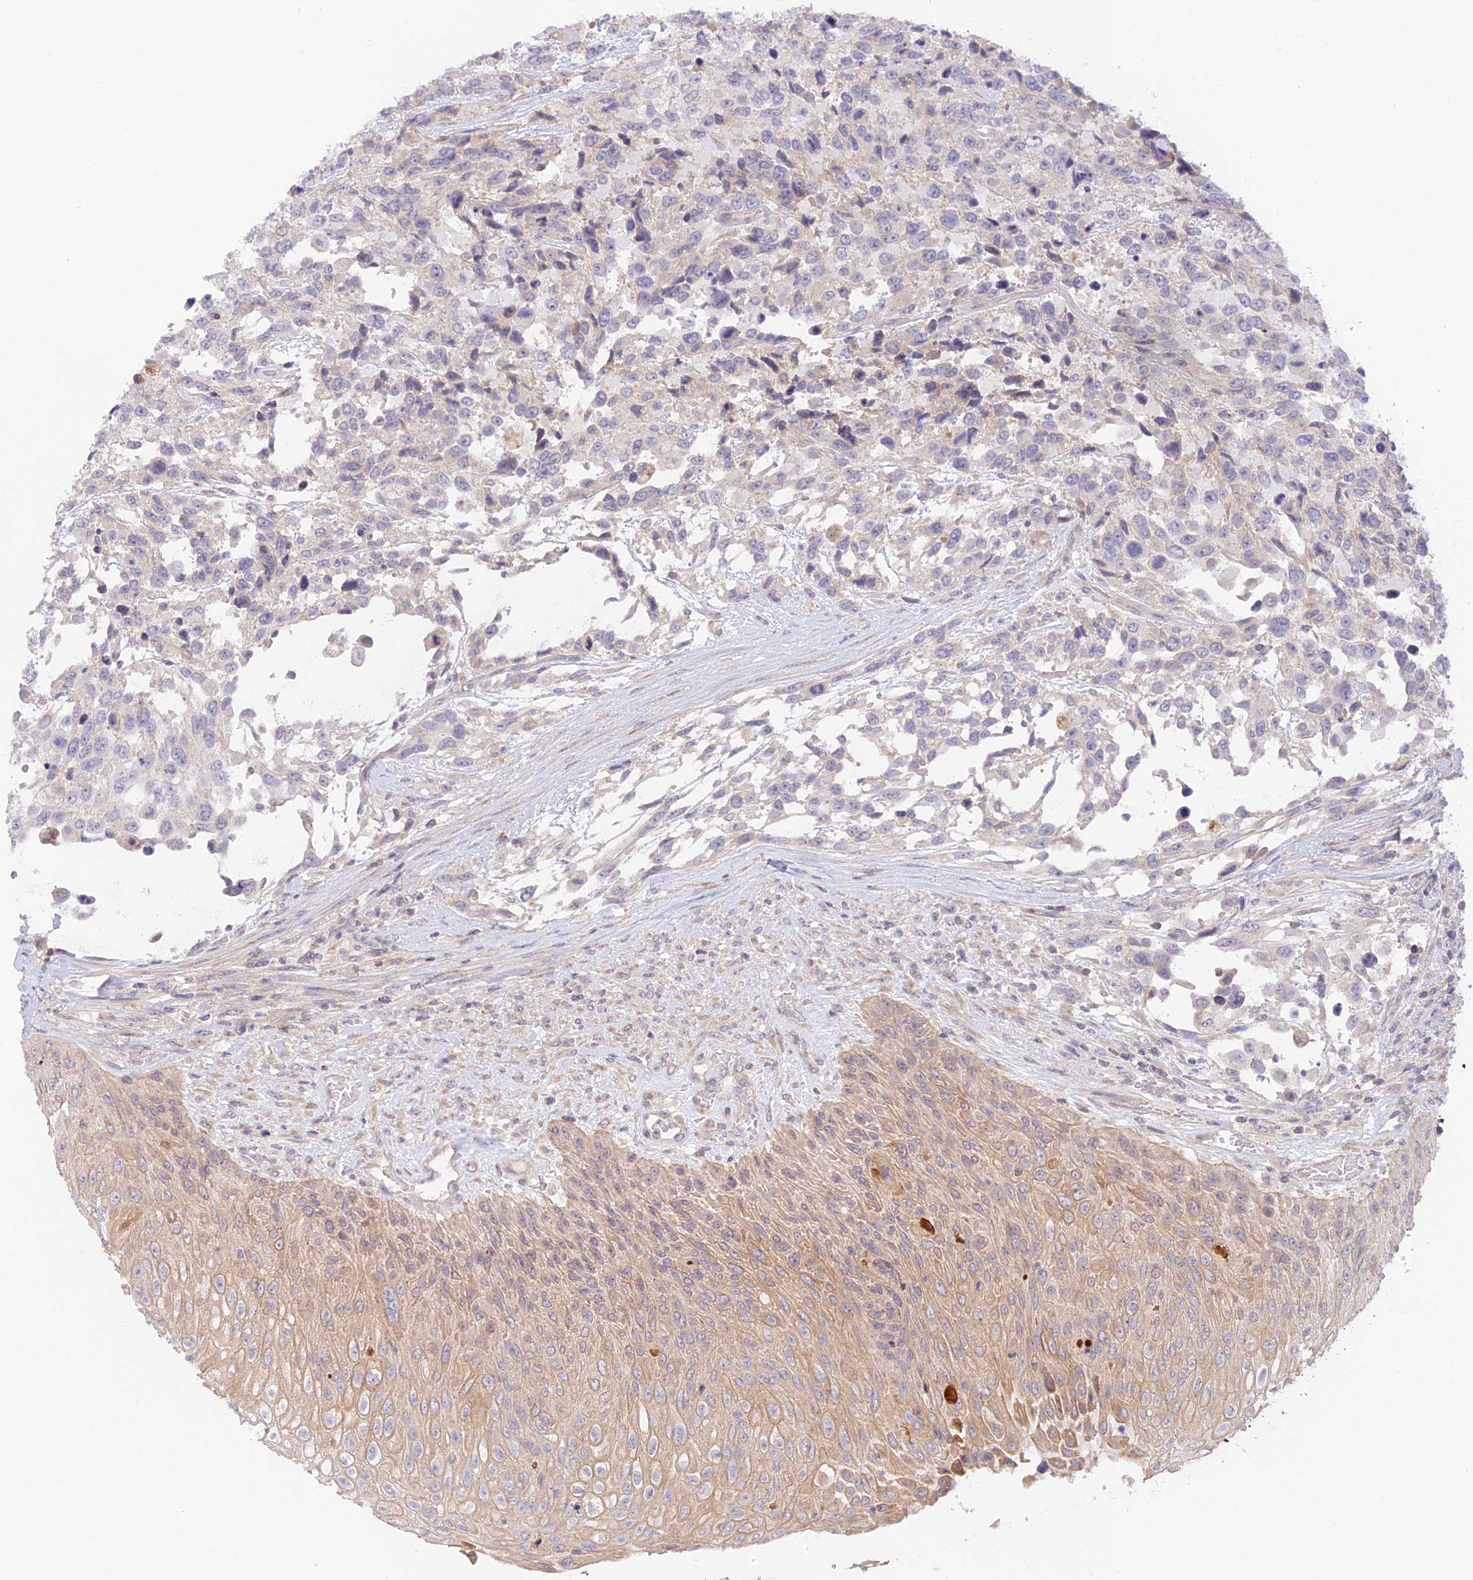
{"staining": {"intensity": "weak", "quantity": "<25%", "location": "cytoplasmic/membranous"}, "tissue": "urothelial cancer", "cell_type": "Tumor cells", "image_type": "cancer", "snomed": [{"axis": "morphology", "description": "Urothelial carcinoma, High grade"}, {"axis": "topography", "description": "Urinary bladder"}], "caption": "Immunohistochemical staining of human urothelial cancer displays no significant positivity in tumor cells. Brightfield microscopy of immunohistochemistry (IHC) stained with DAB (3,3'-diaminobenzidine) (brown) and hematoxylin (blue), captured at high magnification.", "gene": "CAMSAP3", "patient": {"sex": "female", "age": 70}}